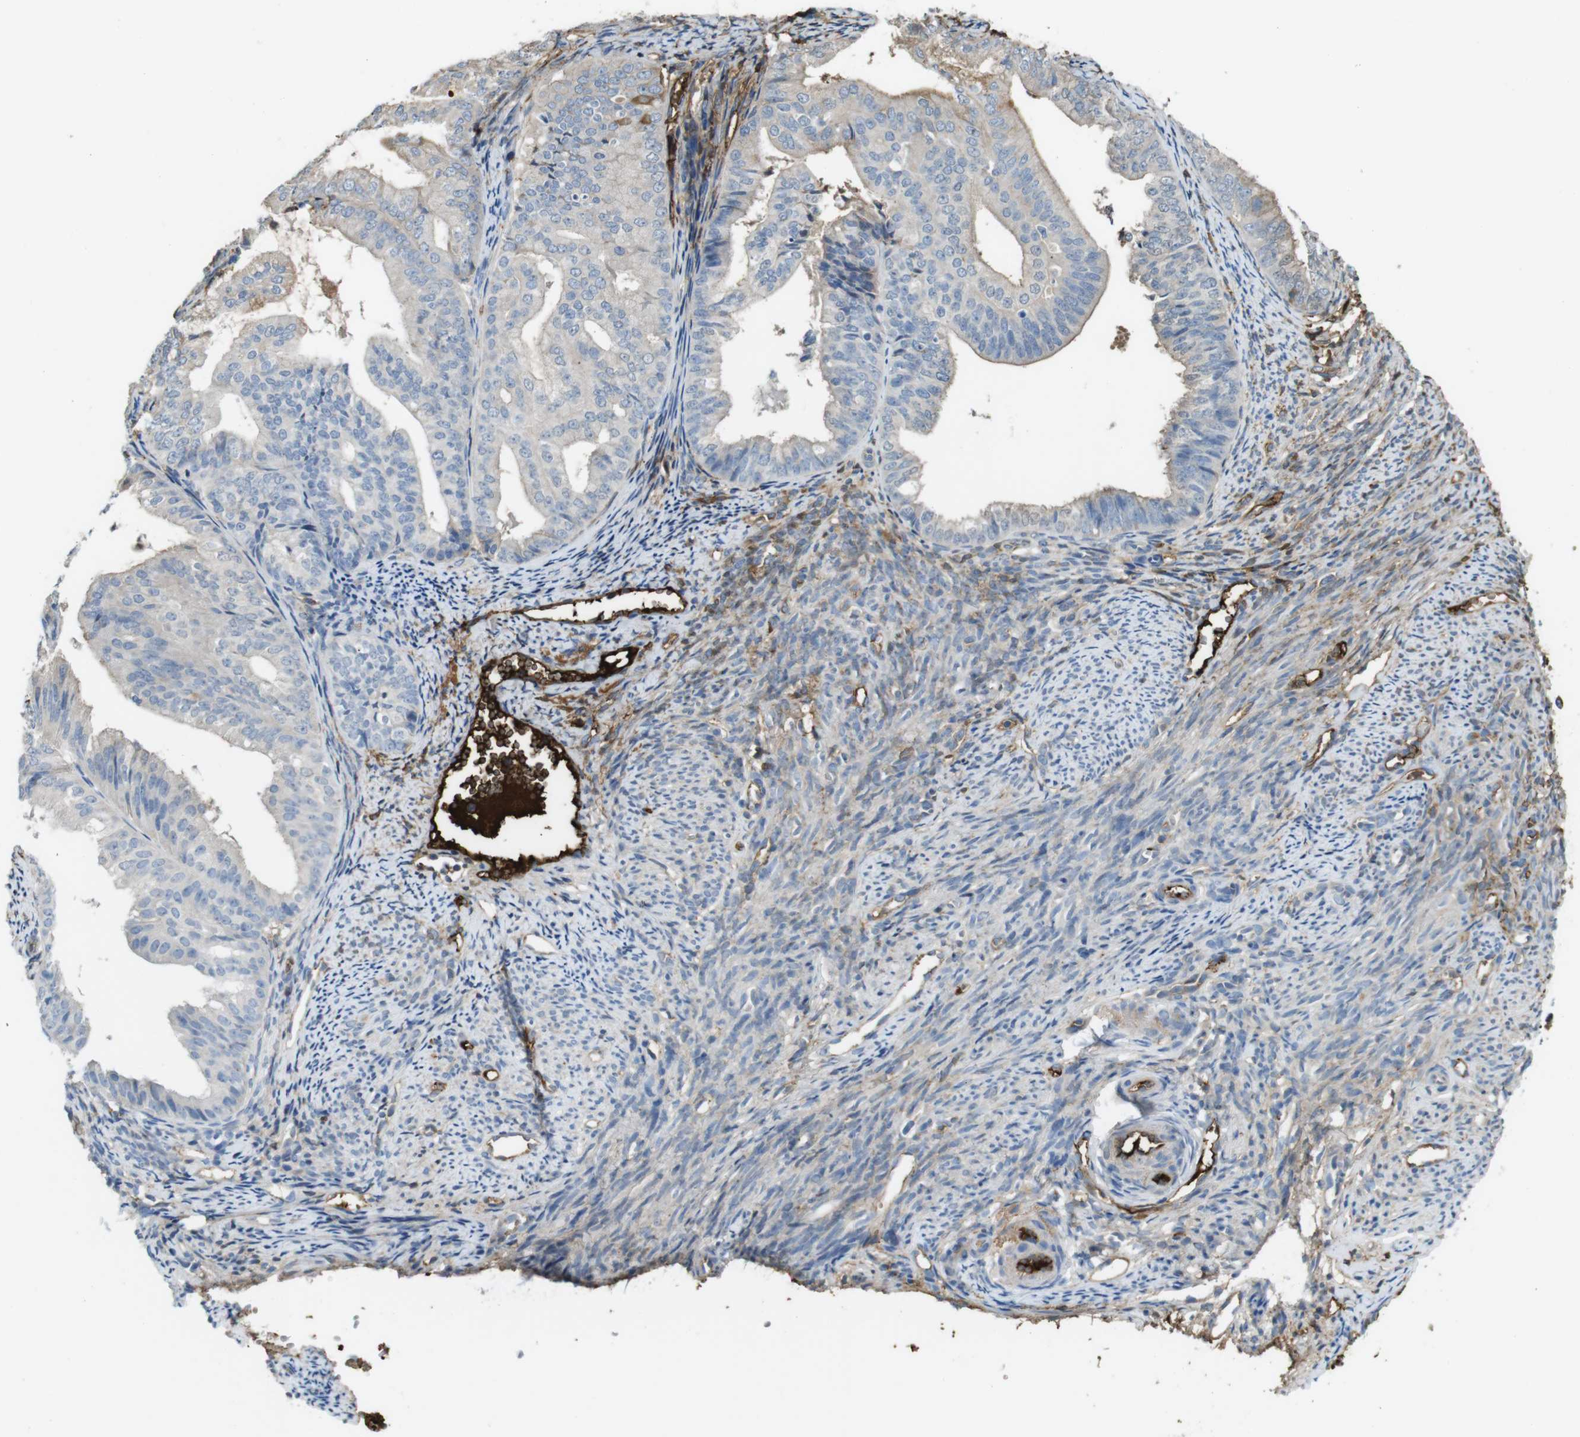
{"staining": {"intensity": "weak", "quantity": "<25%", "location": "cytoplasmic/membranous"}, "tissue": "endometrial cancer", "cell_type": "Tumor cells", "image_type": "cancer", "snomed": [{"axis": "morphology", "description": "Adenocarcinoma, NOS"}, {"axis": "topography", "description": "Endometrium"}], "caption": "Endometrial cancer stained for a protein using IHC shows no positivity tumor cells.", "gene": "LTBP4", "patient": {"sex": "female", "age": 63}}